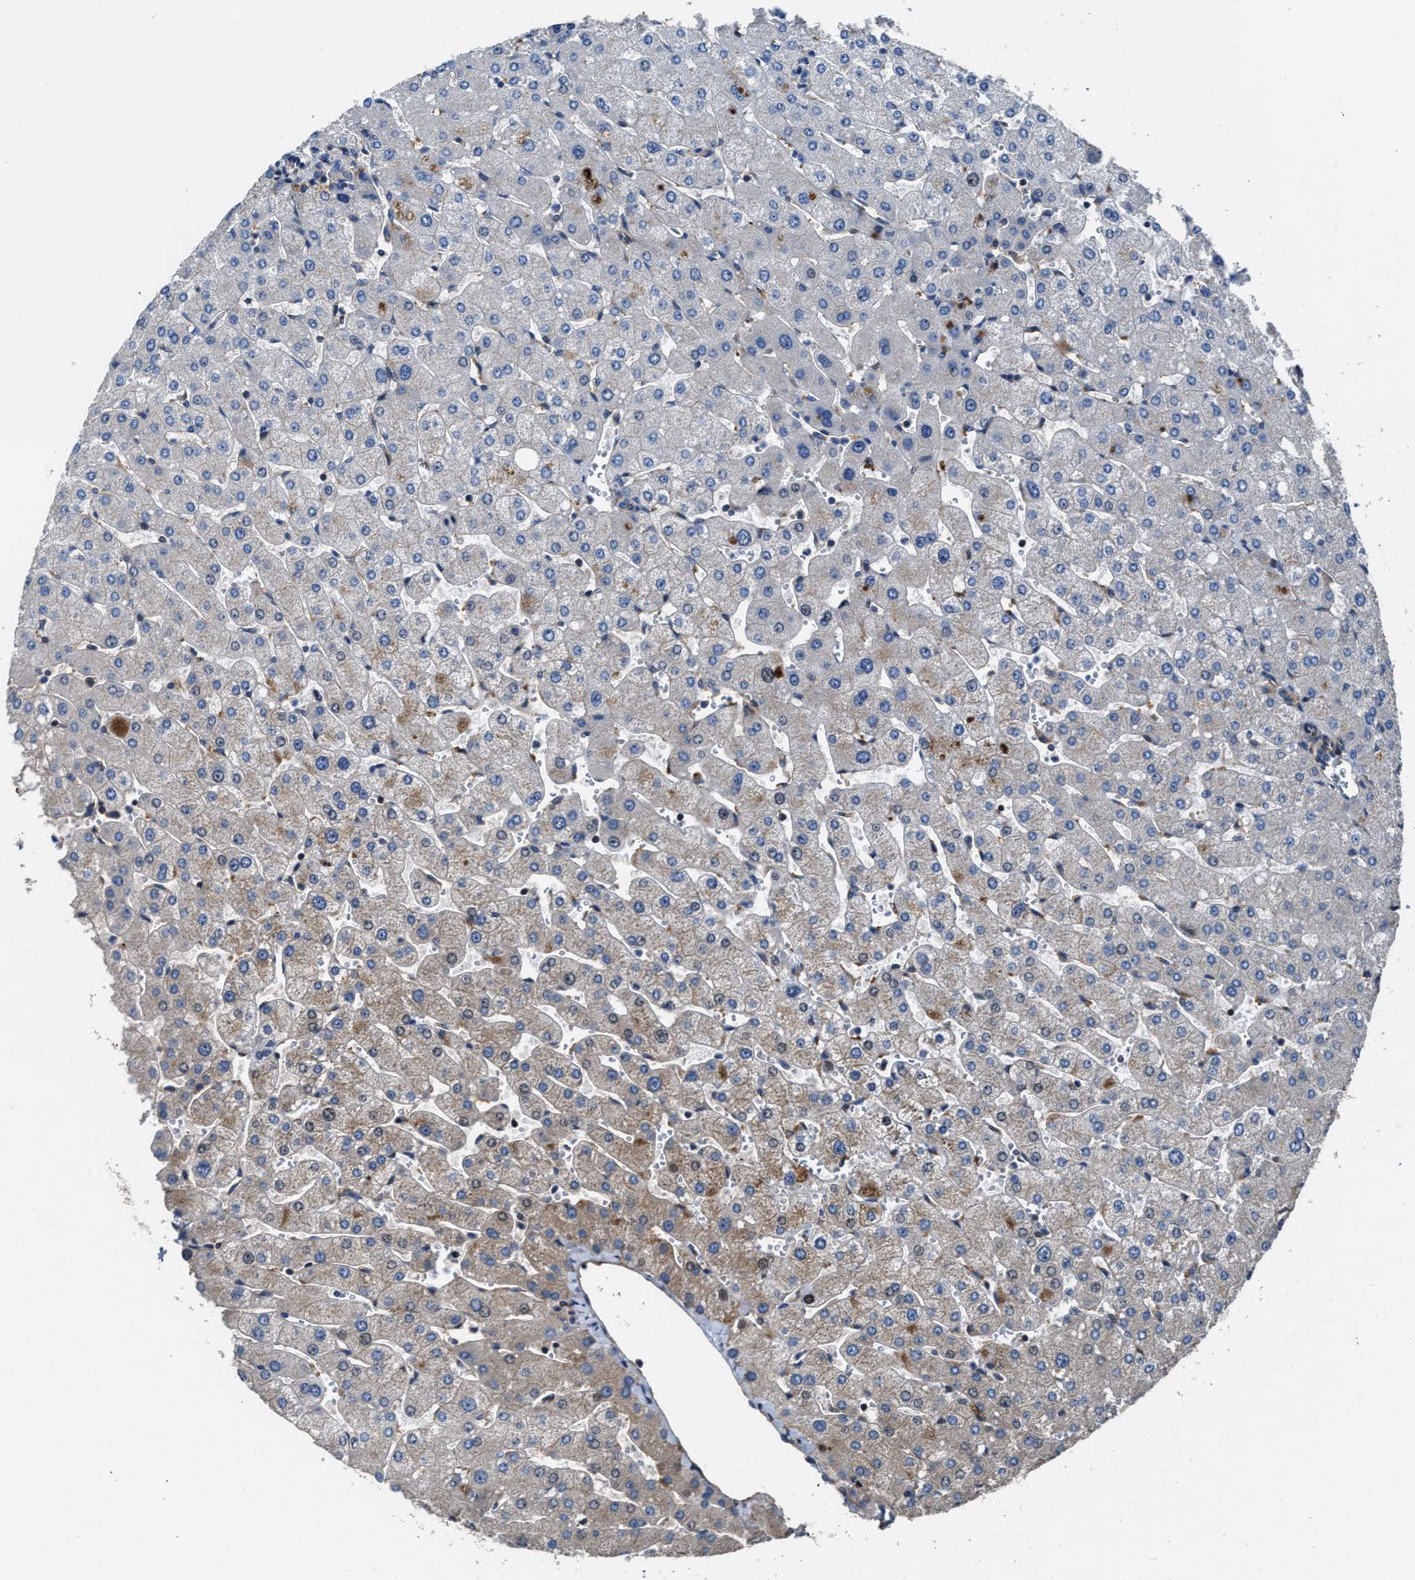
{"staining": {"intensity": "weak", "quantity": "<25%", "location": "cytoplasmic/membranous"}, "tissue": "liver", "cell_type": "Cholangiocytes", "image_type": "normal", "snomed": [{"axis": "morphology", "description": "Normal tissue, NOS"}, {"axis": "topography", "description": "Liver"}], "caption": "High magnification brightfield microscopy of normal liver stained with DAB (brown) and counterstained with hematoxylin (blue): cholangiocytes show no significant staining. The staining is performed using DAB (3,3'-diaminobenzidine) brown chromogen with nuclei counter-stained in using hematoxylin.", "gene": "PTAR1", "patient": {"sex": "male", "age": 55}}